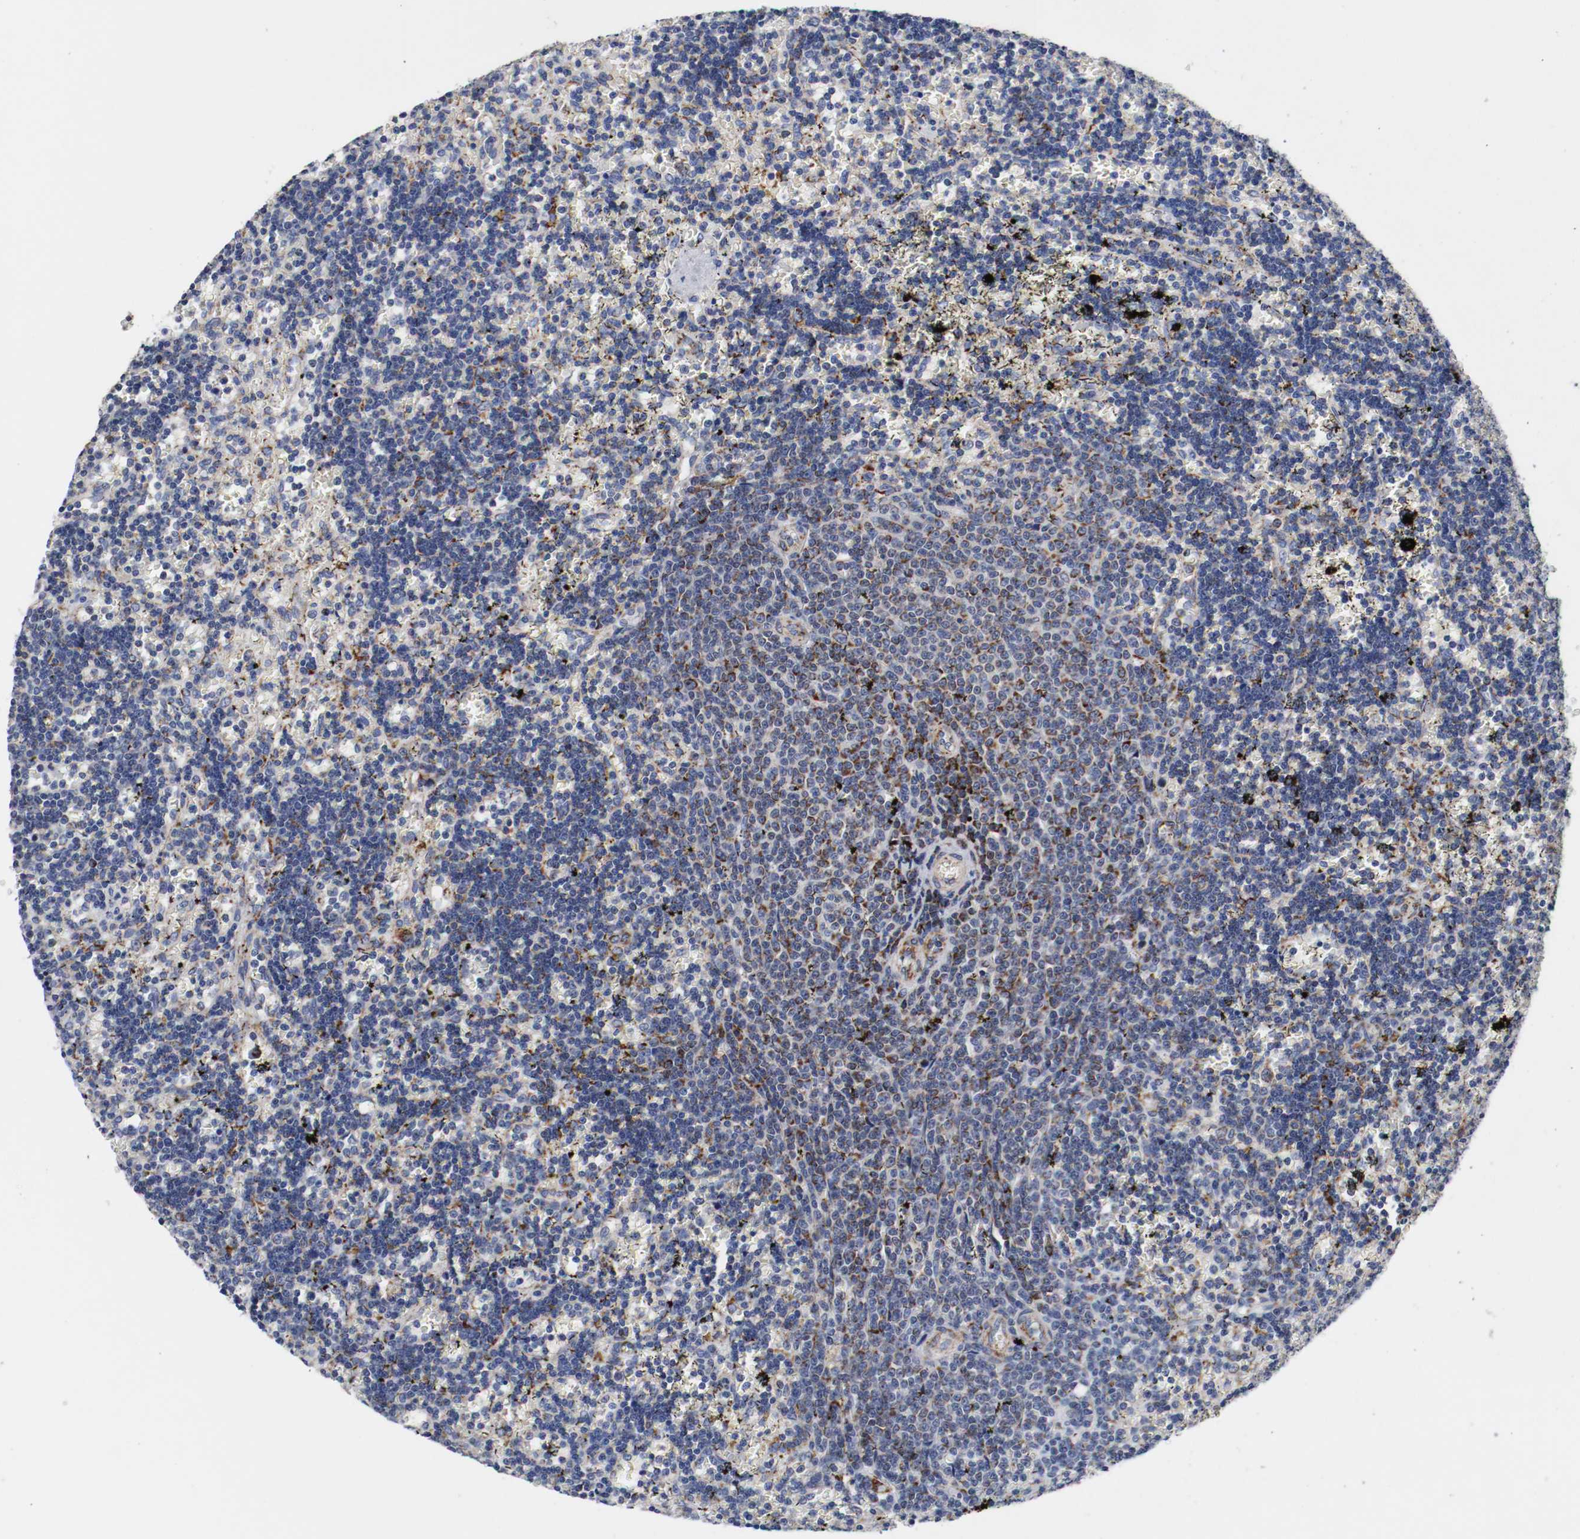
{"staining": {"intensity": "strong", "quantity": "25%-75%", "location": "cytoplasmic/membranous"}, "tissue": "lymphoma", "cell_type": "Tumor cells", "image_type": "cancer", "snomed": [{"axis": "morphology", "description": "Malignant lymphoma, non-Hodgkin's type, Low grade"}, {"axis": "topography", "description": "Spleen"}], "caption": "Tumor cells reveal high levels of strong cytoplasmic/membranous staining in approximately 25%-75% of cells in lymphoma.", "gene": "TUBD1", "patient": {"sex": "male", "age": 60}}